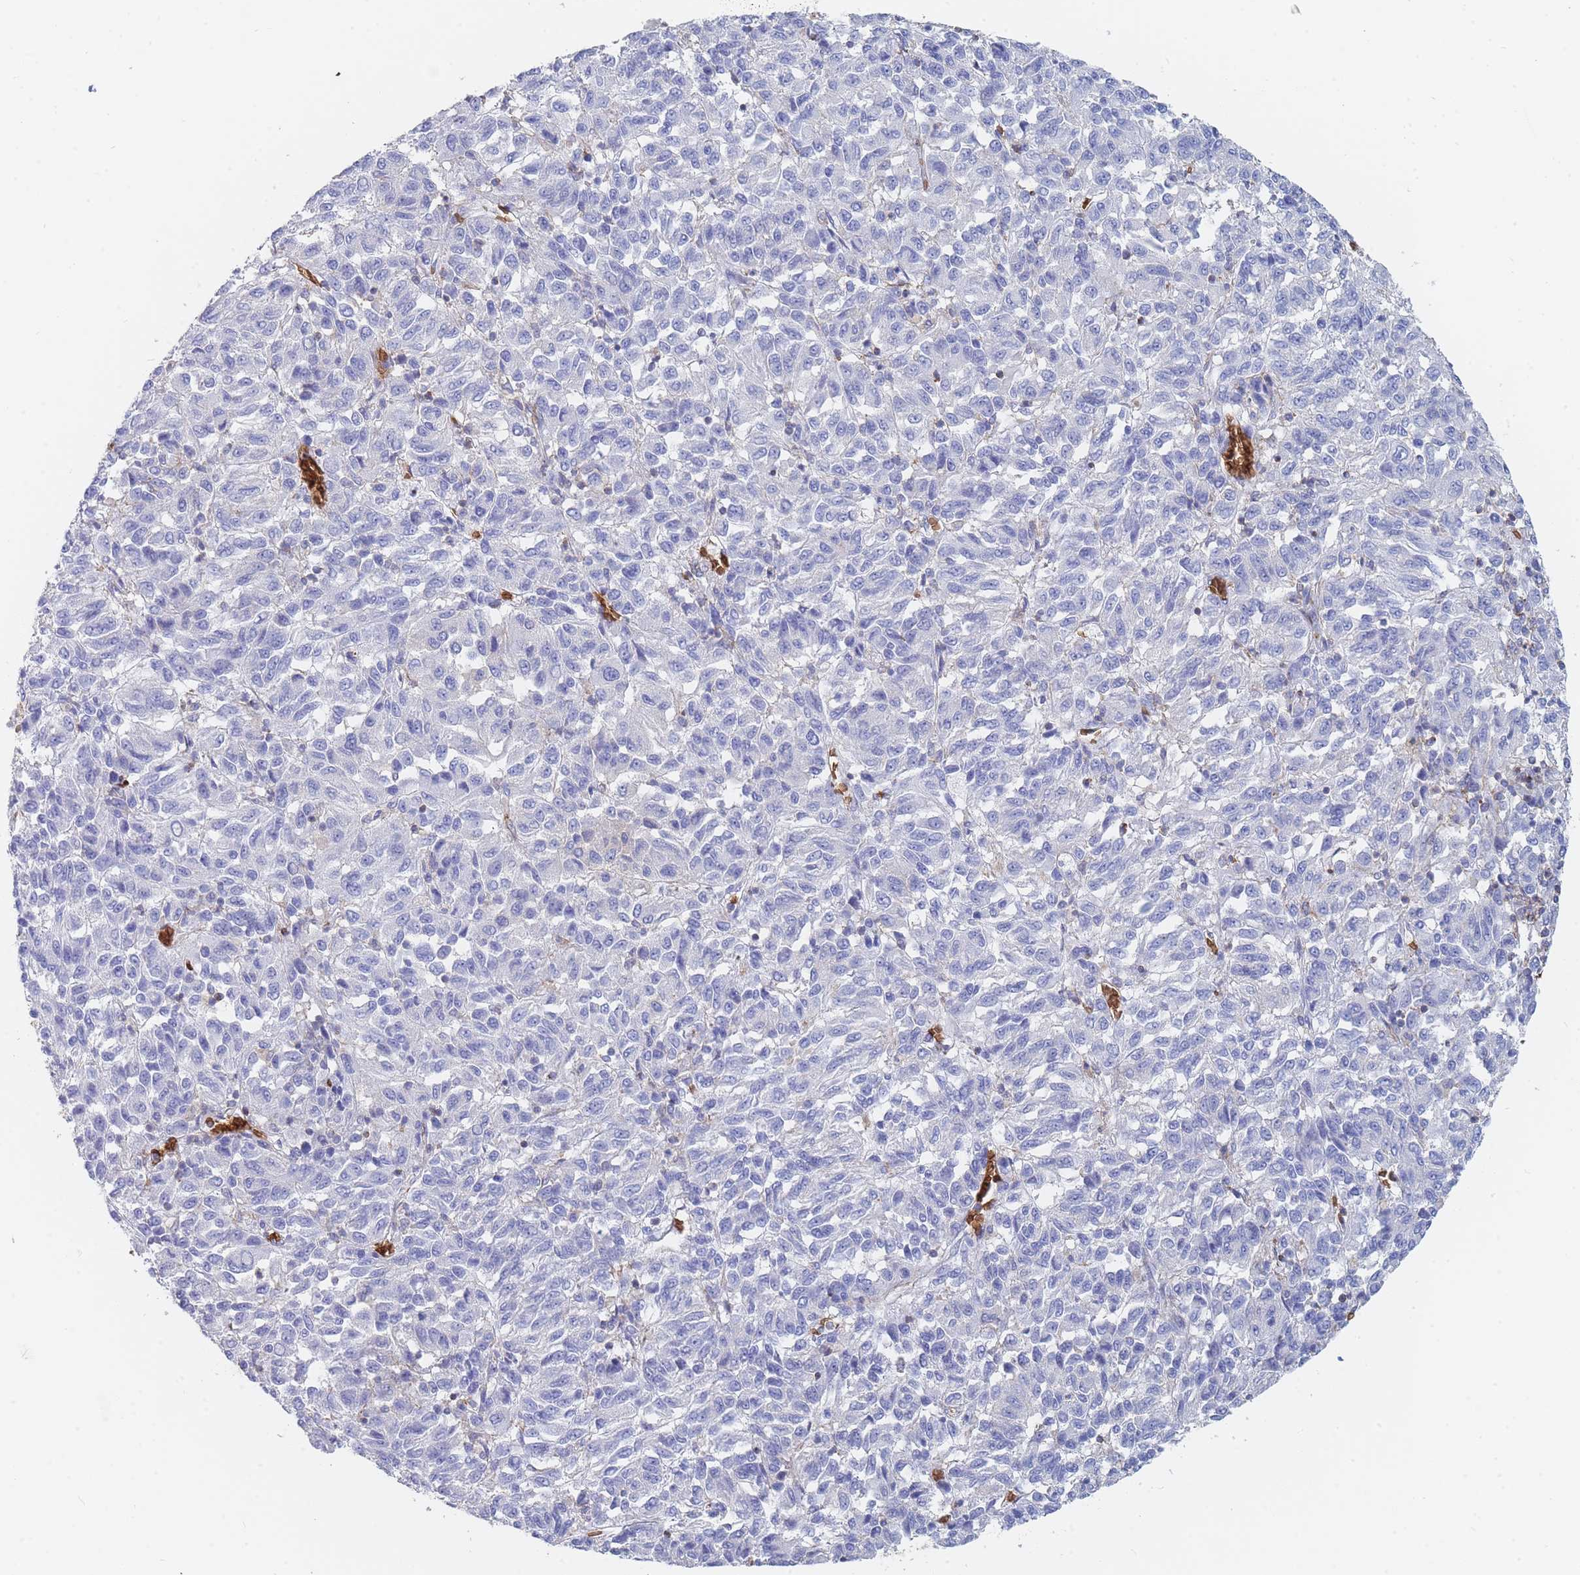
{"staining": {"intensity": "negative", "quantity": "none", "location": "none"}, "tissue": "melanoma", "cell_type": "Tumor cells", "image_type": "cancer", "snomed": [{"axis": "morphology", "description": "Malignant melanoma, Metastatic site"}, {"axis": "topography", "description": "Lung"}], "caption": "The IHC histopathology image has no significant expression in tumor cells of melanoma tissue.", "gene": "SLC2A1", "patient": {"sex": "male", "age": 64}}